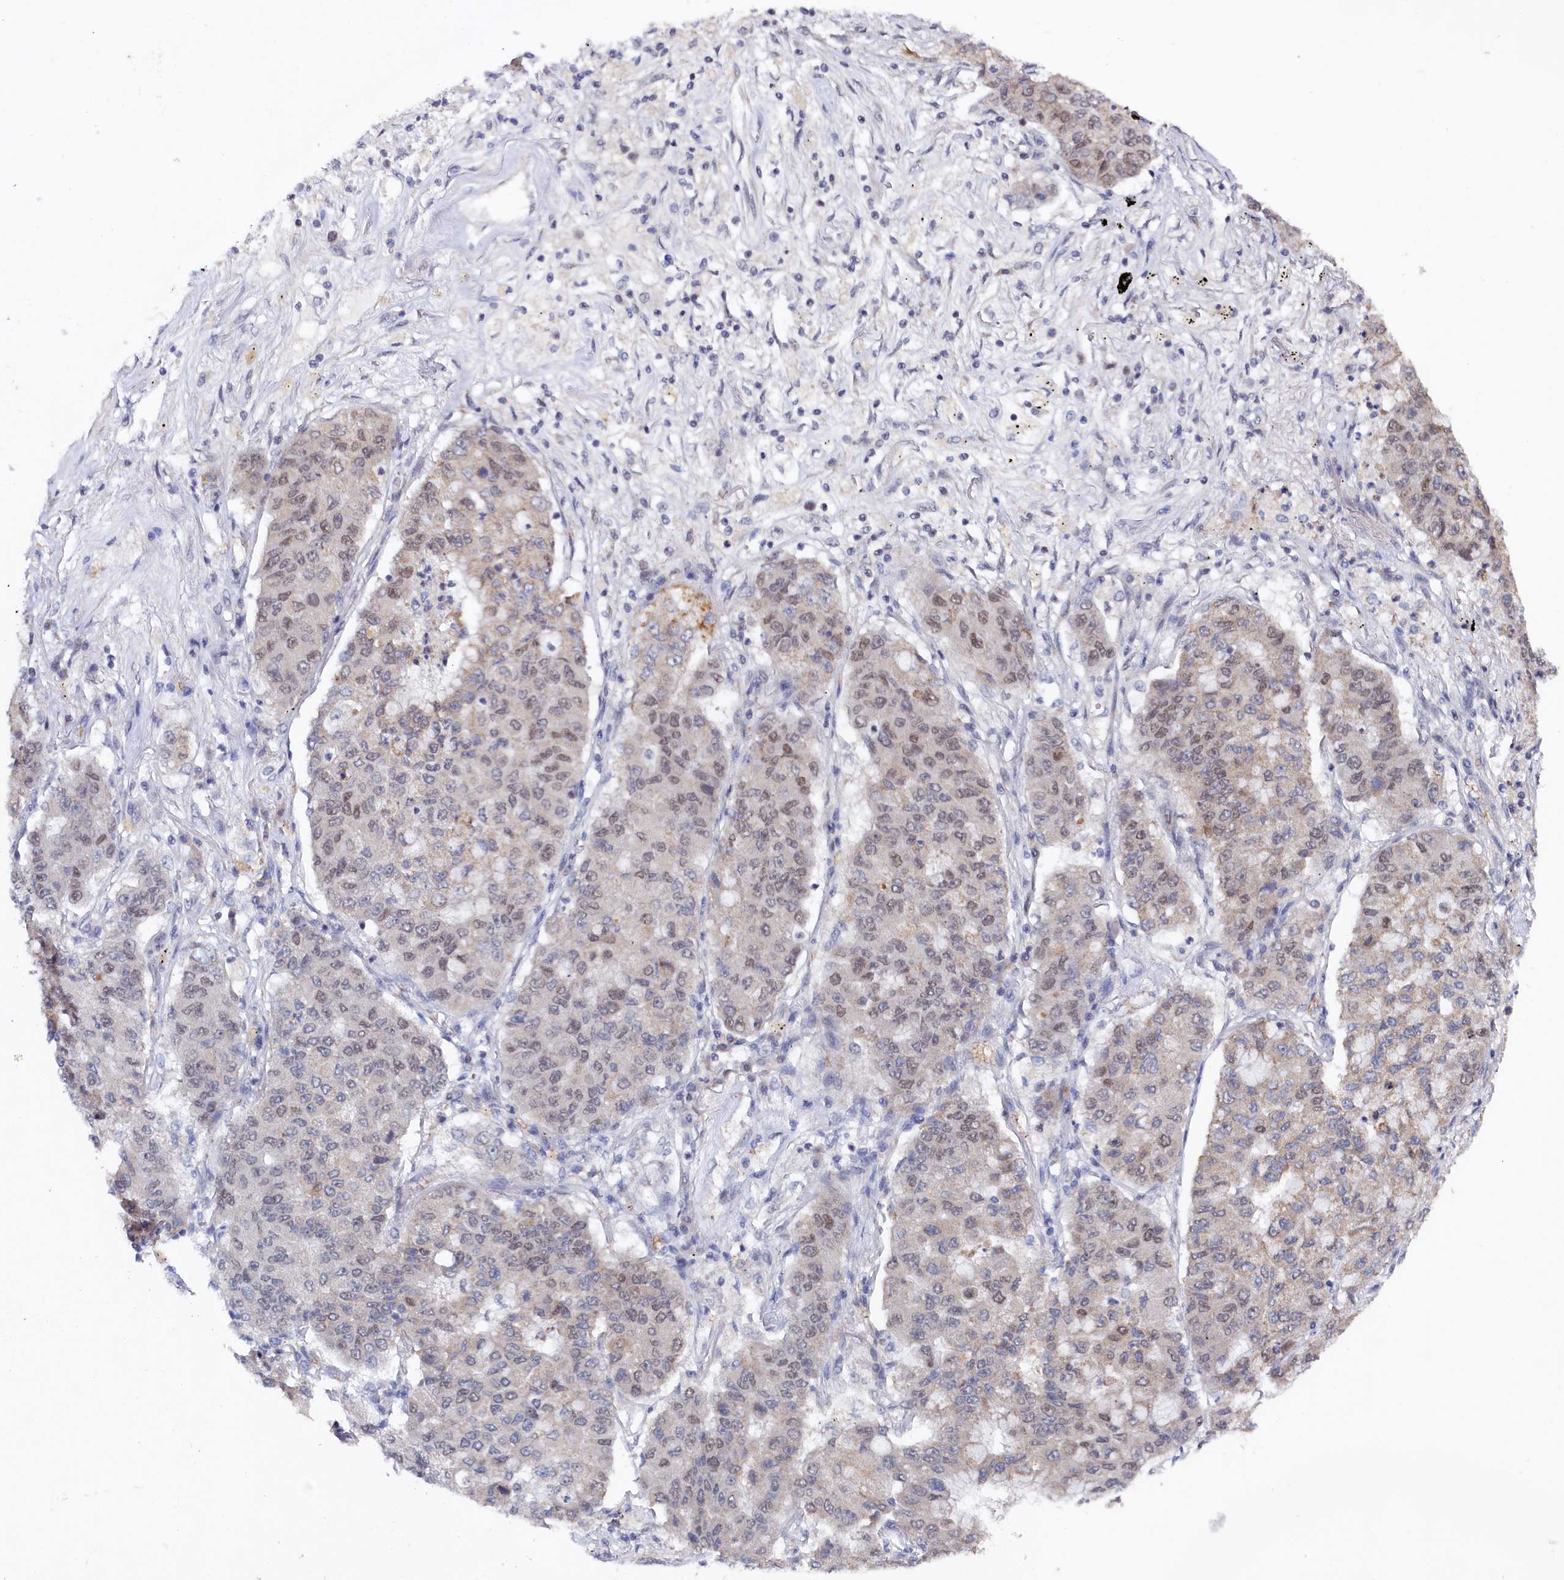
{"staining": {"intensity": "weak", "quantity": "25%-75%", "location": "nuclear"}, "tissue": "lung cancer", "cell_type": "Tumor cells", "image_type": "cancer", "snomed": [{"axis": "morphology", "description": "Squamous cell carcinoma, NOS"}, {"axis": "topography", "description": "Lung"}], "caption": "A high-resolution histopathology image shows immunohistochemistry staining of squamous cell carcinoma (lung), which shows weak nuclear staining in about 25%-75% of tumor cells.", "gene": "TIGD4", "patient": {"sex": "male", "age": 74}}